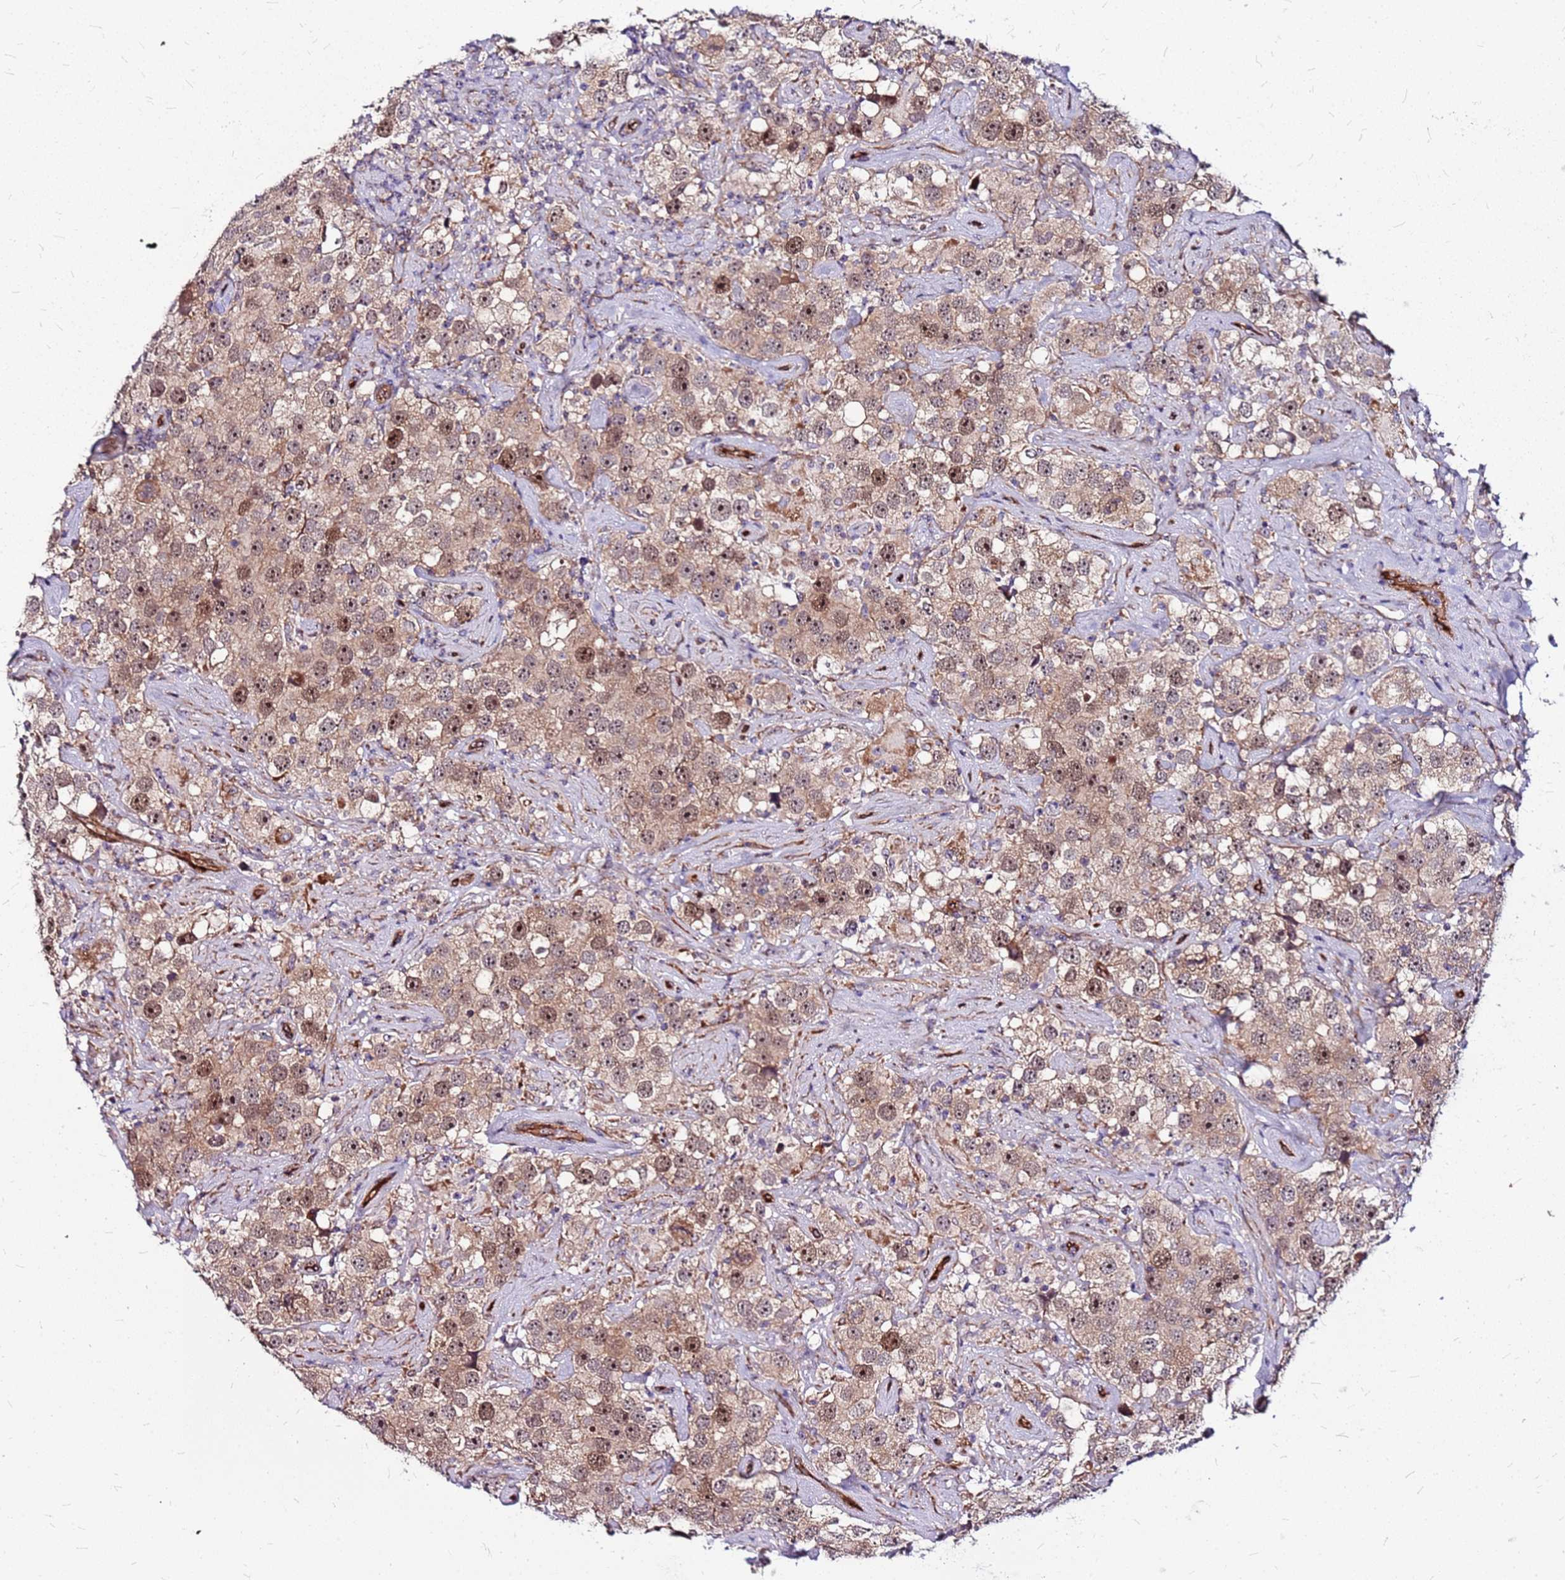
{"staining": {"intensity": "moderate", "quantity": ">75%", "location": "cytoplasmic/membranous,nuclear"}, "tissue": "testis cancer", "cell_type": "Tumor cells", "image_type": "cancer", "snomed": [{"axis": "morphology", "description": "Seminoma, NOS"}, {"axis": "topography", "description": "Testis"}], "caption": "Seminoma (testis) was stained to show a protein in brown. There is medium levels of moderate cytoplasmic/membranous and nuclear positivity in approximately >75% of tumor cells.", "gene": "TOPAZ1", "patient": {"sex": "male", "age": 49}}